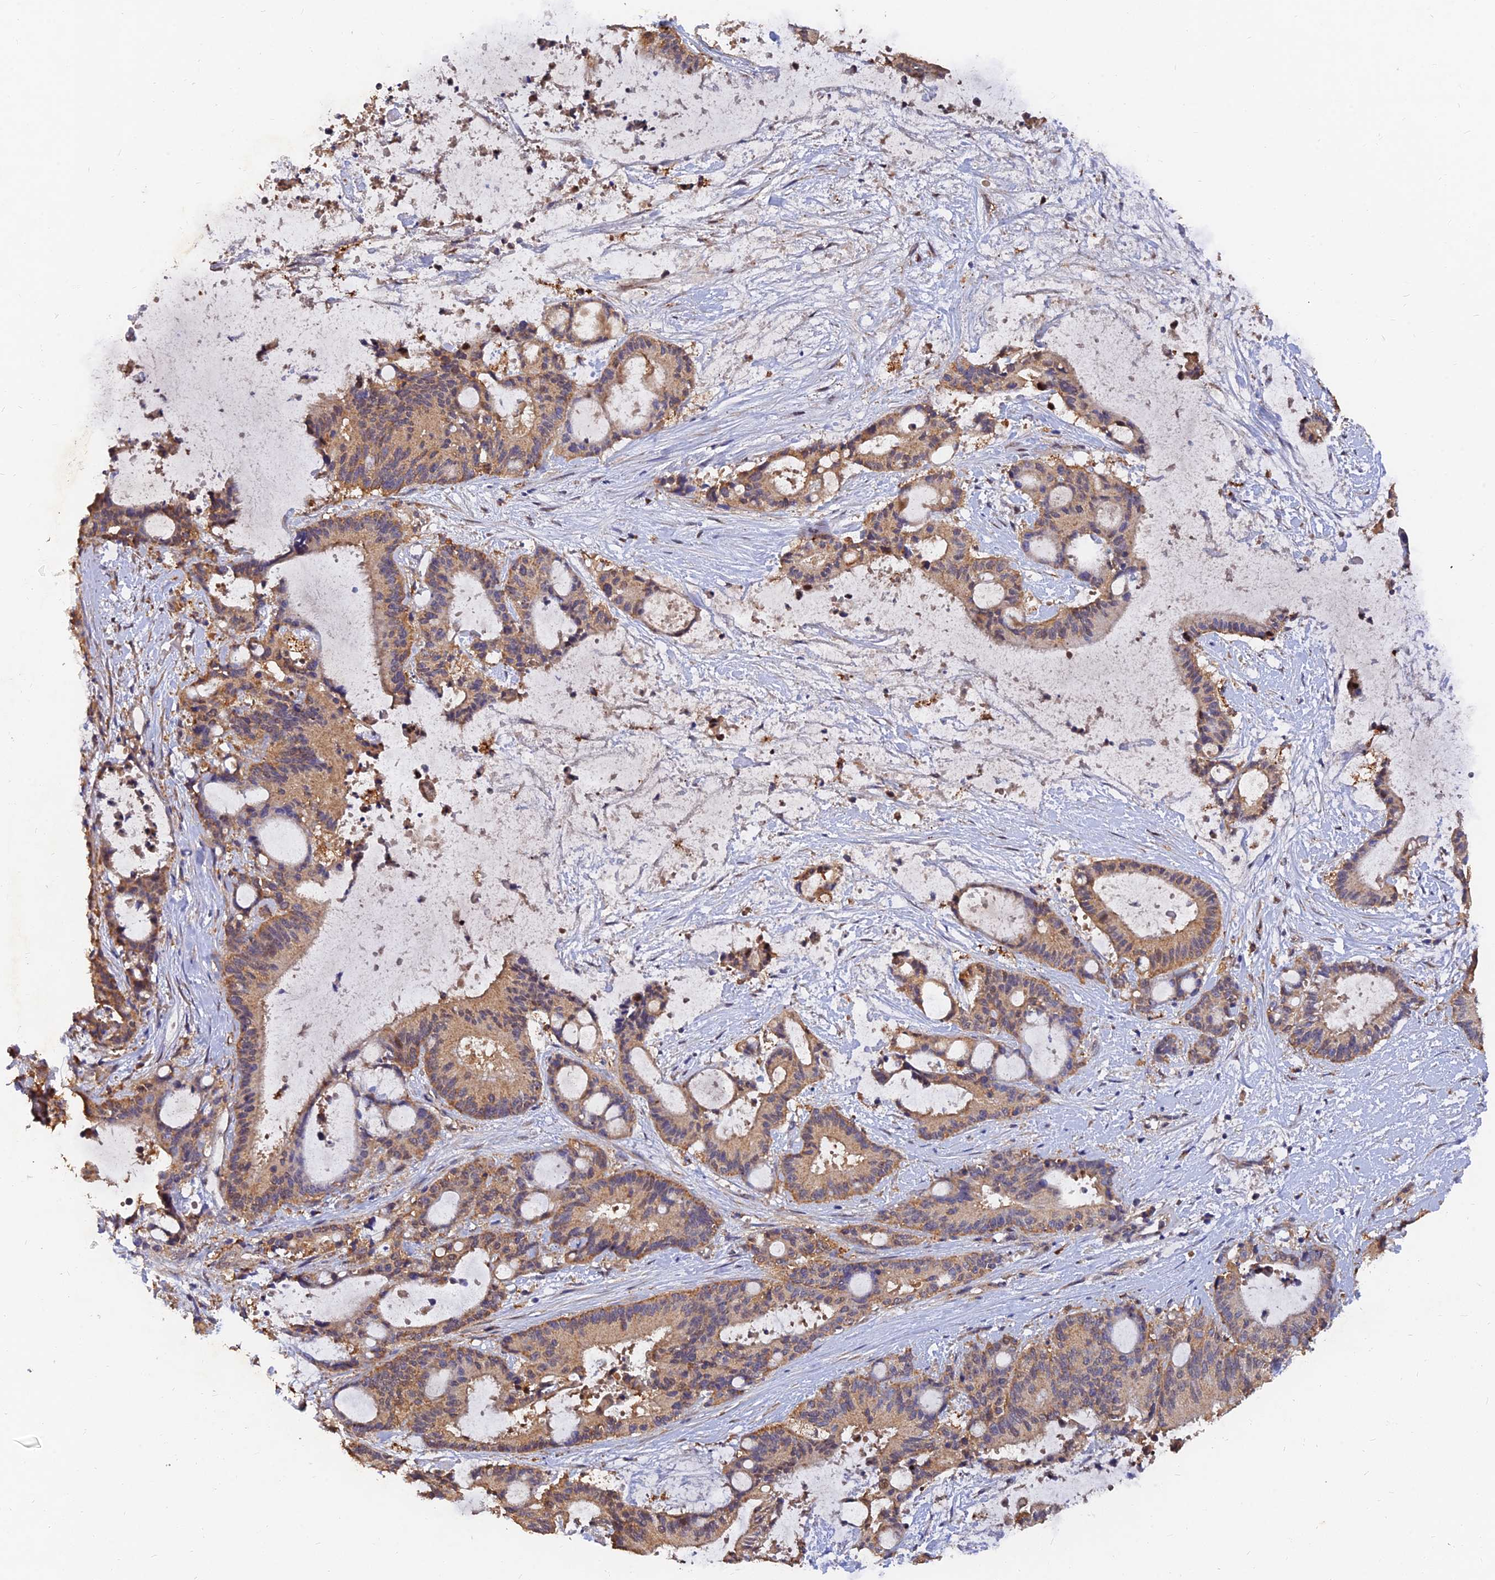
{"staining": {"intensity": "moderate", "quantity": ">75%", "location": "cytoplasmic/membranous"}, "tissue": "liver cancer", "cell_type": "Tumor cells", "image_type": "cancer", "snomed": [{"axis": "morphology", "description": "Normal tissue, NOS"}, {"axis": "morphology", "description": "Cholangiocarcinoma"}, {"axis": "topography", "description": "Liver"}, {"axis": "topography", "description": "Peripheral nerve tissue"}], "caption": "Immunohistochemistry (IHC) image of neoplastic tissue: human cholangiocarcinoma (liver) stained using immunohistochemistry (IHC) exhibits medium levels of moderate protein expression localized specifically in the cytoplasmic/membranous of tumor cells, appearing as a cytoplasmic/membranous brown color.", "gene": "SLC38A11", "patient": {"sex": "female", "age": 73}}